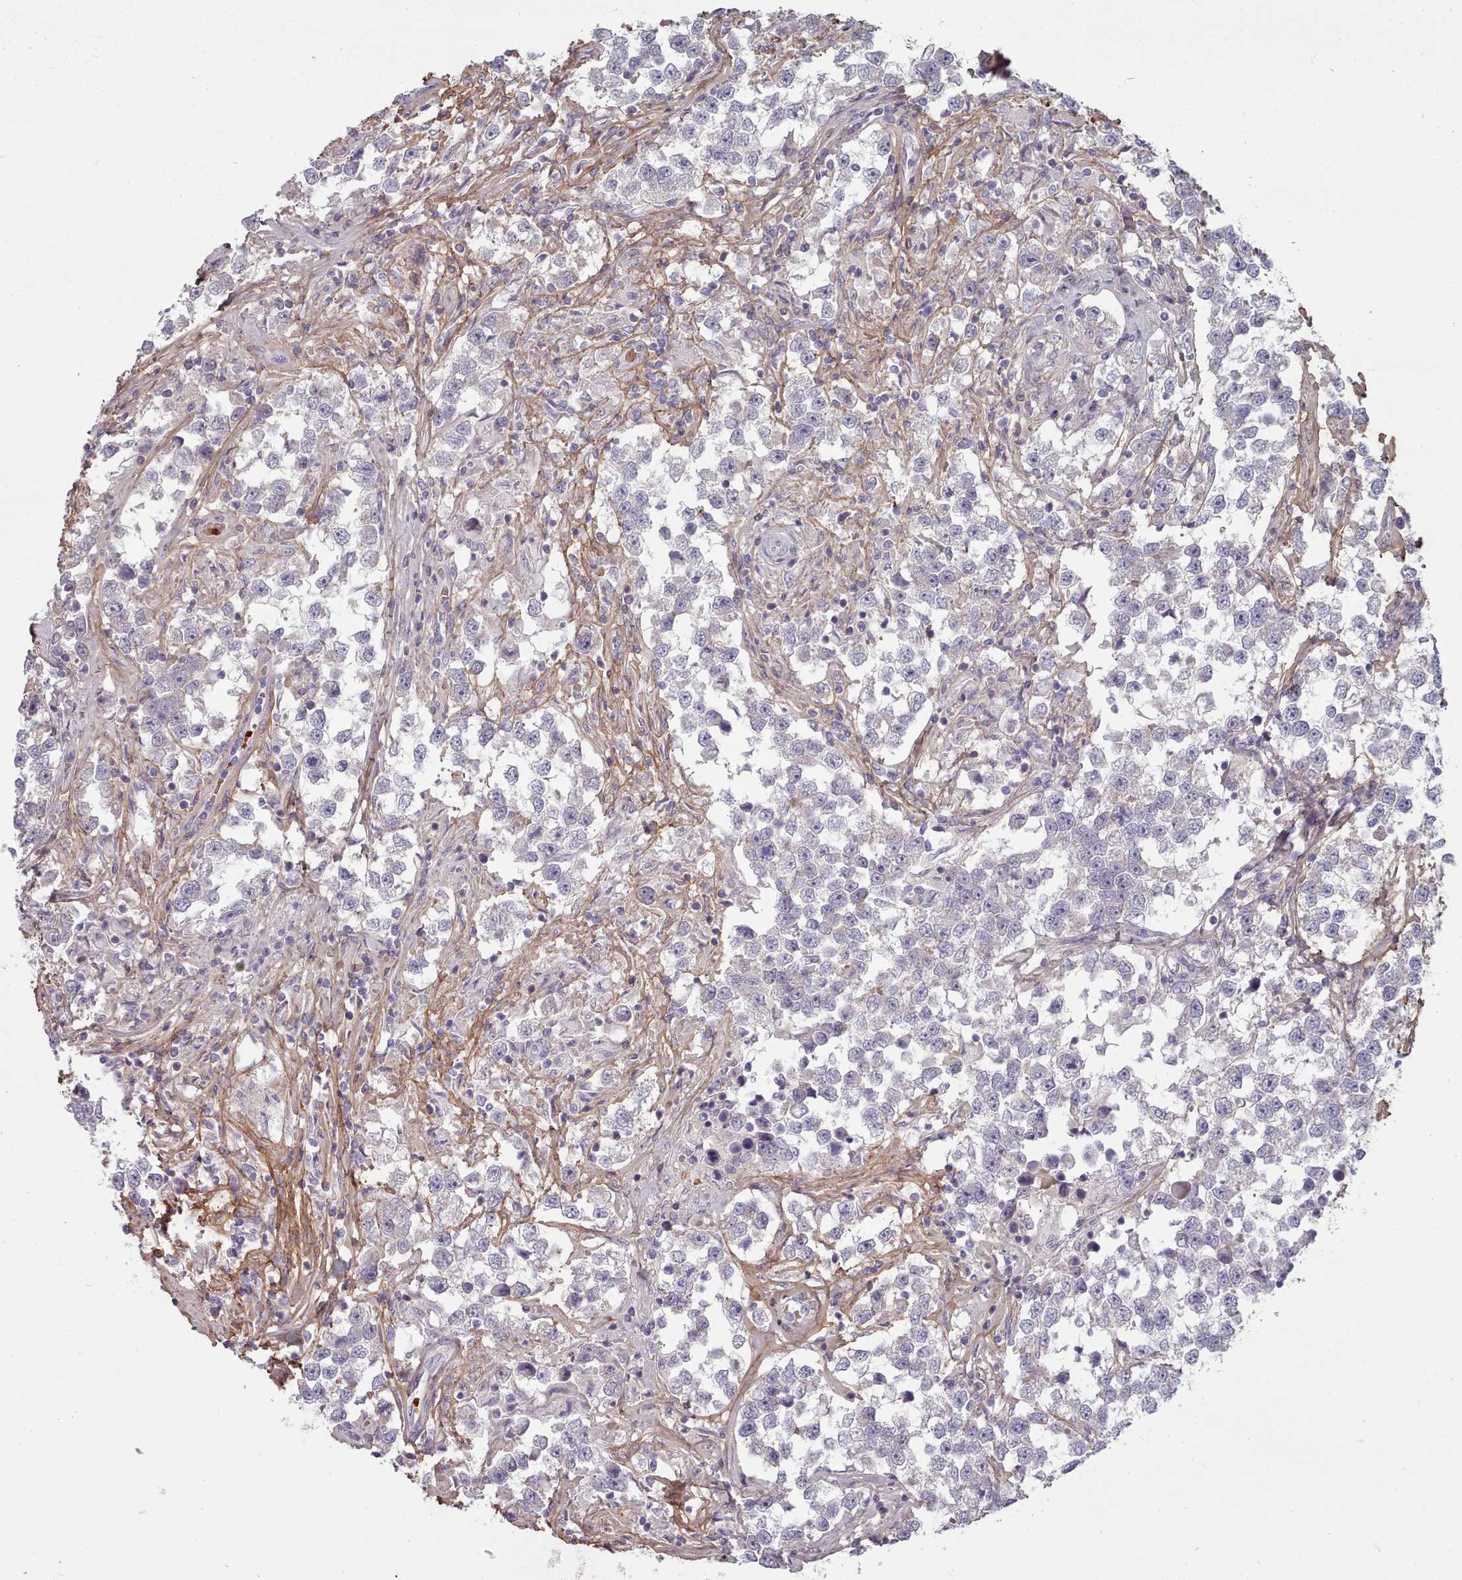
{"staining": {"intensity": "negative", "quantity": "none", "location": "none"}, "tissue": "testis cancer", "cell_type": "Tumor cells", "image_type": "cancer", "snomed": [{"axis": "morphology", "description": "Seminoma, NOS"}, {"axis": "topography", "description": "Testis"}], "caption": "Micrograph shows no significant protein positivity in tumor cells of testis cancer (seminoma).", "gene": "CLNS1A", "patient": {"sex": "male", "age": 46}}